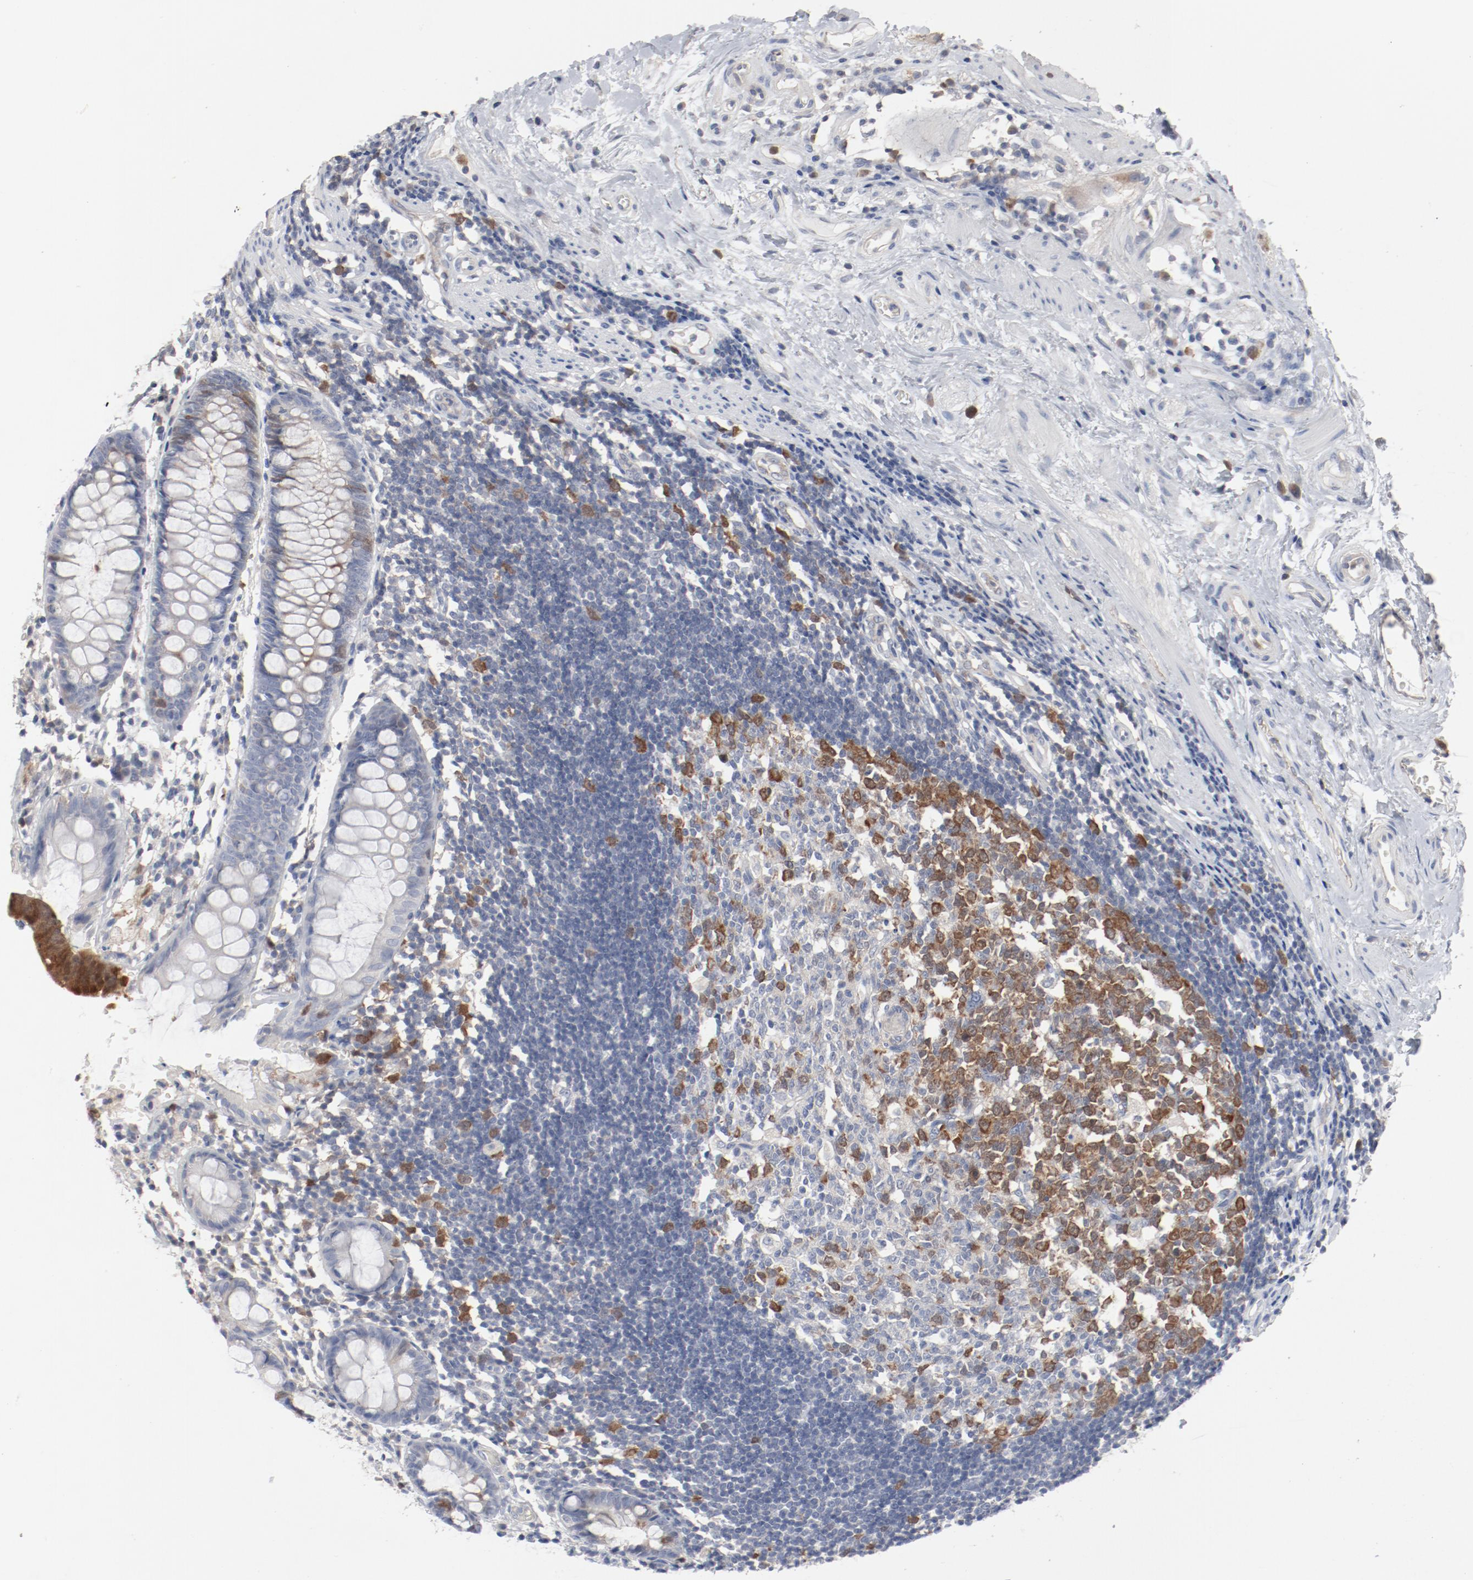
{"staining": {"intensity": "moderate", "quantity": "25%-75%", "location": "cytoplasmic/membranous"}, "tissue": "rectum", "cell_type": "Glandular cells", "image_type": "normal", "snomed": [{"axis": "morphology", "description": "Normal tissue, NOS"}, {"axis": "topography", "description": "Rectum"}], "caption": "IHC histopathology image of unremarkable rectum stained for a protein (brown), which exhibits medium levels of moderate cytoplasmic/membranous expression in approximately 25%-75% of glandular cells.", "gene": "CDK1", "patient": {"sex": "female", "age": 66}}